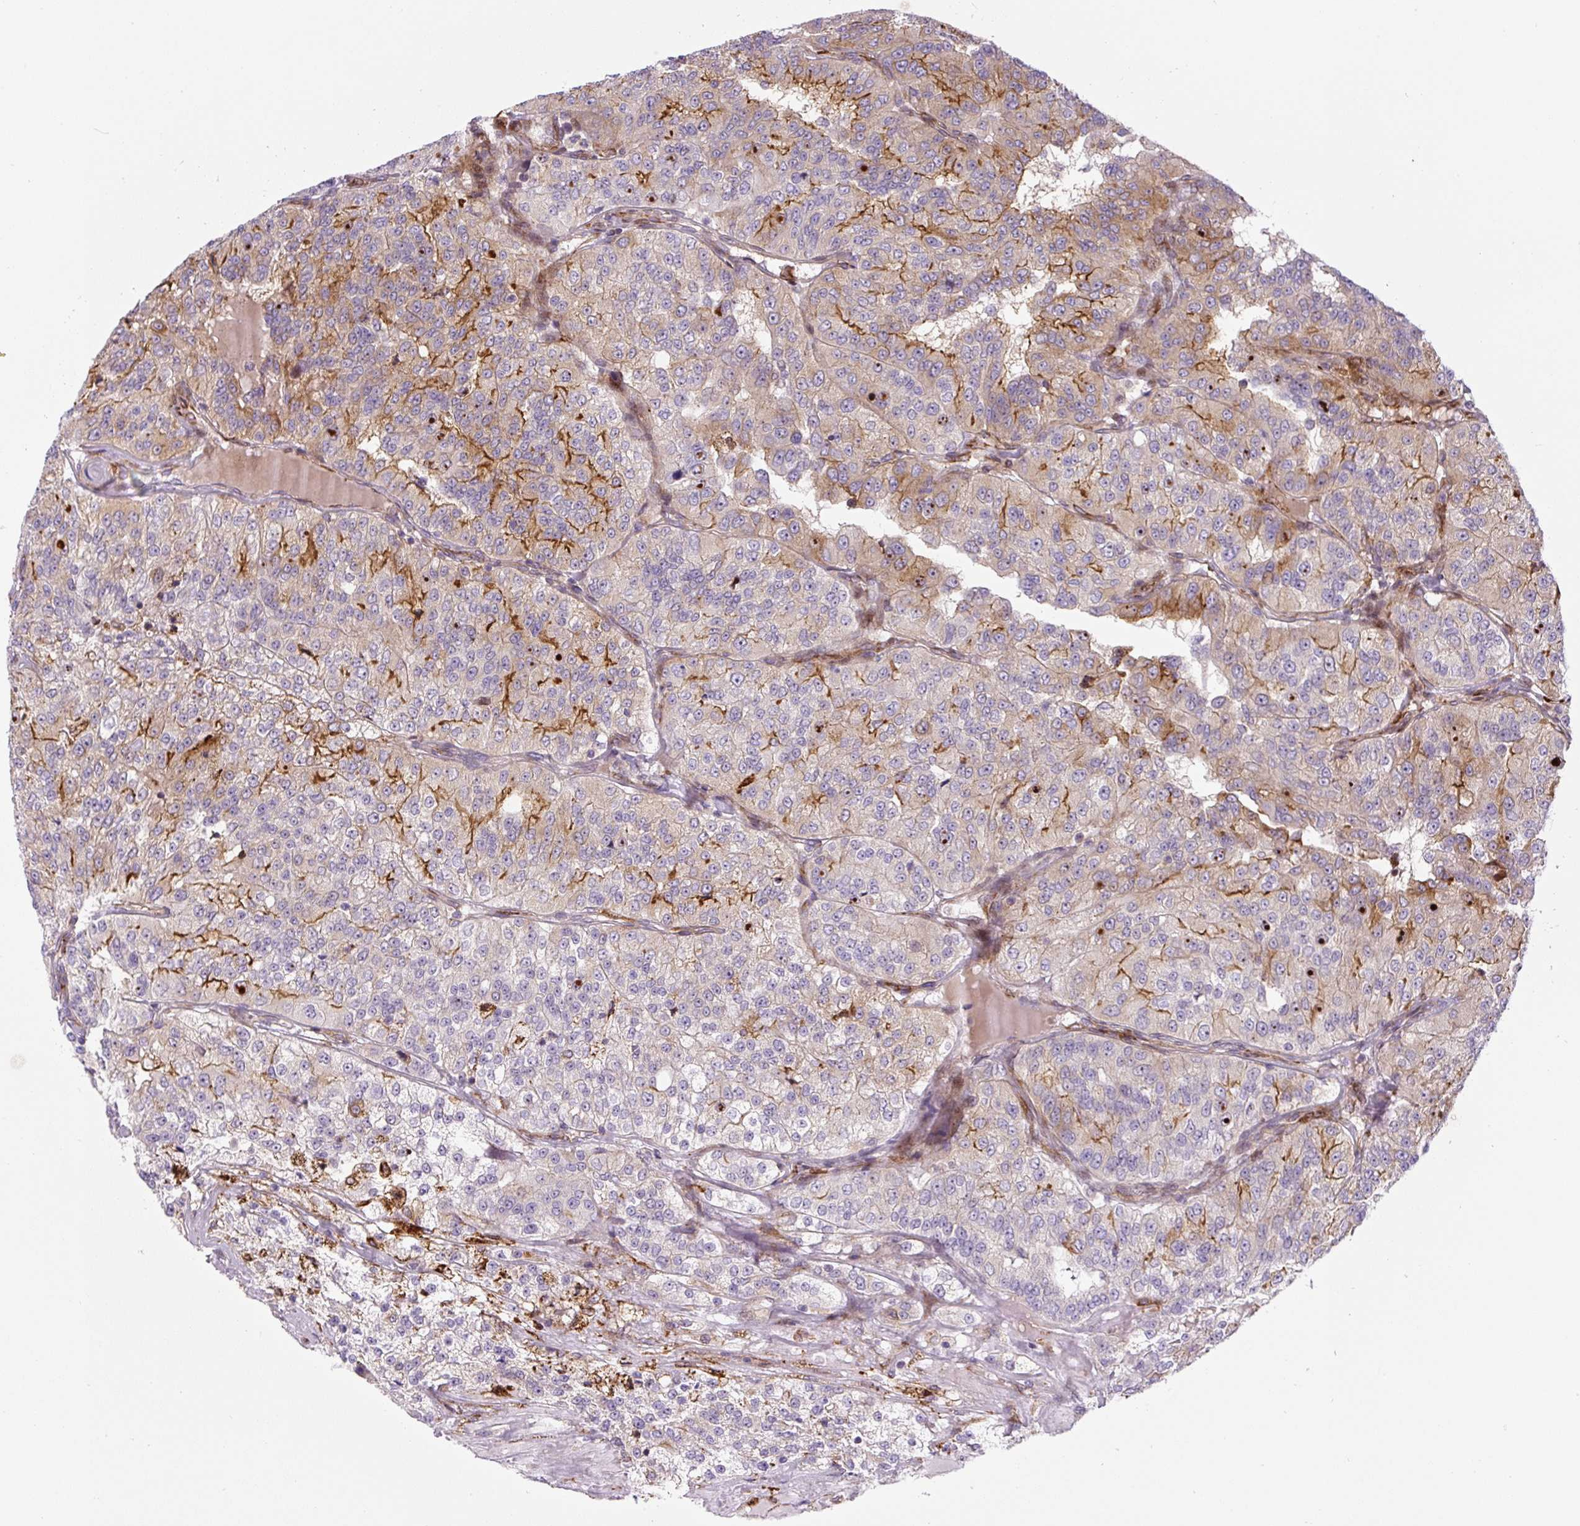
{"staining": {"intensity": "moderate", "quantity": "25%-75%", "location": "cytoplasmic/membranous"}, "tissue": "renal cancer", "cell_type": "Tumor cells", "image_type": "cancer", "snomed": [{"axis": "morphology", "description": "Adenocarcinoma, NOS"}, {"axis": "topography", "description": "Kidney"}], "caption": "A brown stain shows moderate cytoplasmic/membranous expression of a protein in human renal cancer (adenocarcinoma) tumor cells.", "gene": "DISP3", "patient": {"sex": "female", "age": 63}}